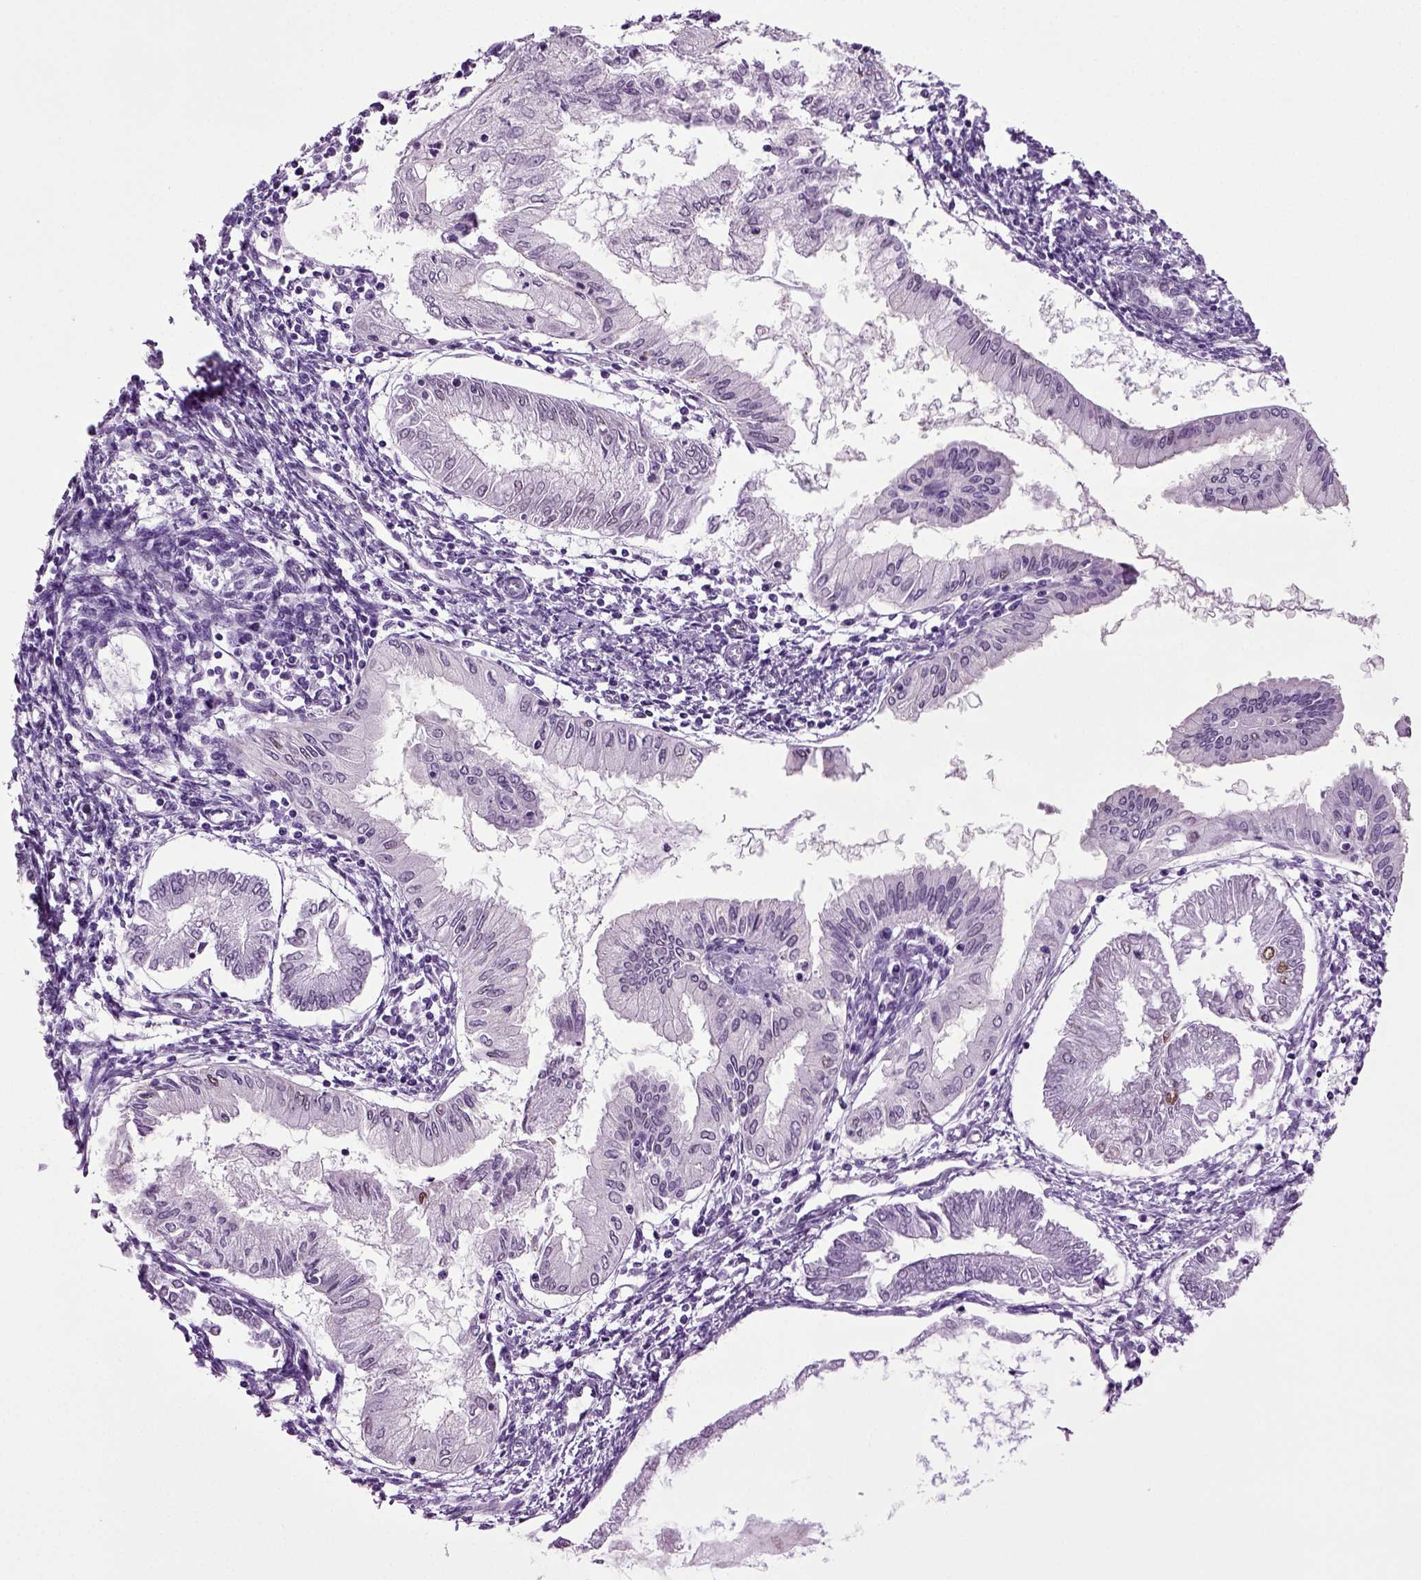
{"staining": {"intensity": "strong", "quantity": "<25%", "location": "nuclear"}, "tissue": "endometrial cancer", "cell_type": "Tumor cells", "image_type": "cancer", "snomed": [{"axis": "morphology", "description": "Adenocarcinoma, NOS"}, {"axis": "topography", "description": "Endometrium"}], "caption": "This photomicrograph demonstrates IHC staining of endometrial cancer (adenocarcinoma), with medium strong nuclear staining in about <25% of tumor cells.", "gene": "RFX3", "patient": {"sex": "female", "age": 68}}